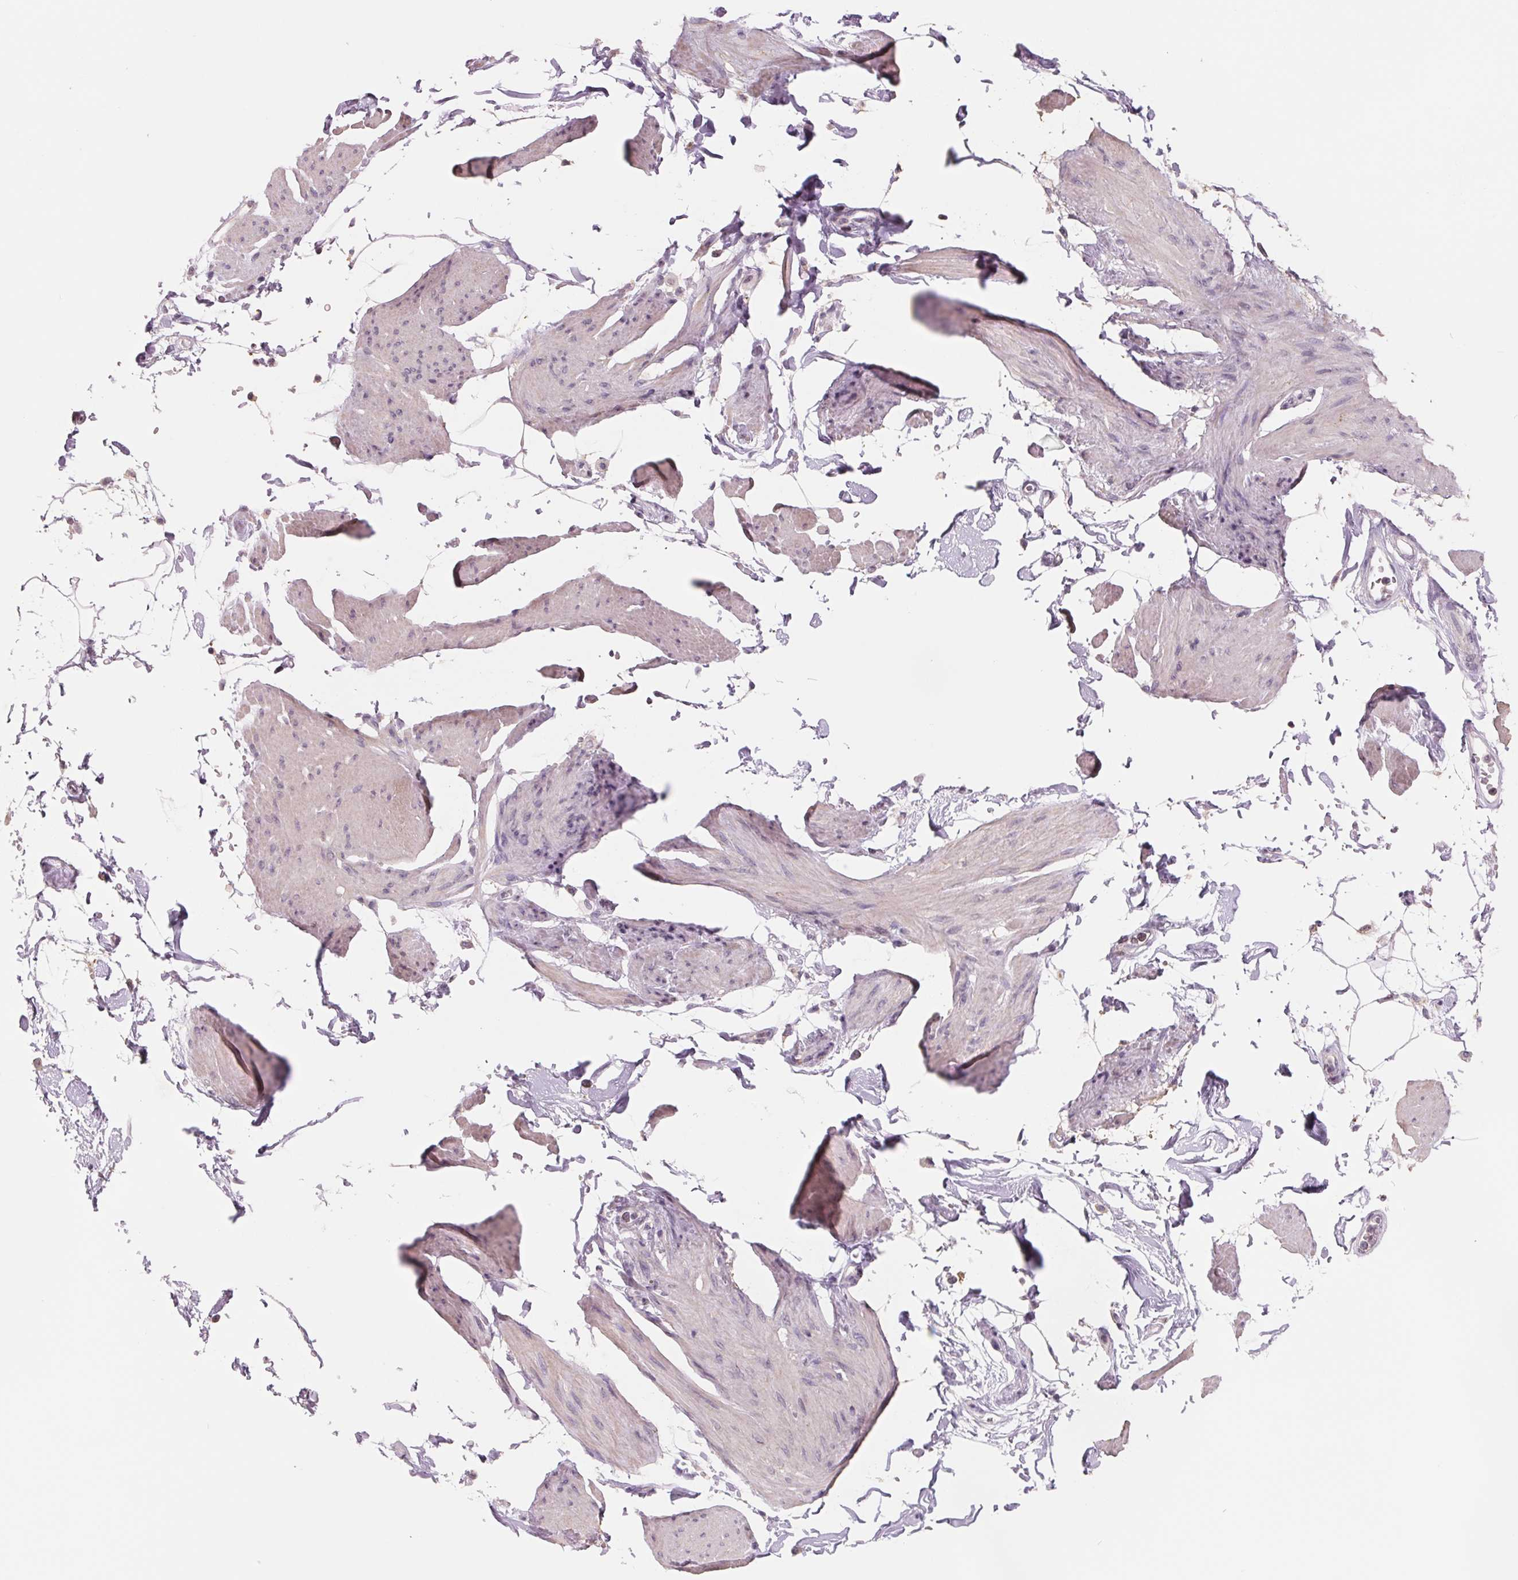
{"staining": {"intensity": "negative", "quantity": "none", "location": "none"}, "tissue": "smooth muscle", "cell_type": "Smooth muscle cells", "image_type": "normal", "snomed": [{"axis": "morphology", "description": "Normal tissue, NOS"}, {"axis": "topography", "description": "Adipose tissue"}, {"axis": "topography", "description": "Smooth muscle"}, {"axis": "topography", "description": "Peripheral nerve tissue"}], "caption": "High magnification brightfield microscopy of normal smooth muscle stained with DAB (brown) and counterstained with hematoxylin (blue): smooth muscle cells show no significant staining. (DAB immunohistochemistry (IHC), high magnification).", "gene": "FTCD", "patient": {"sex": "male", "age": 83}}